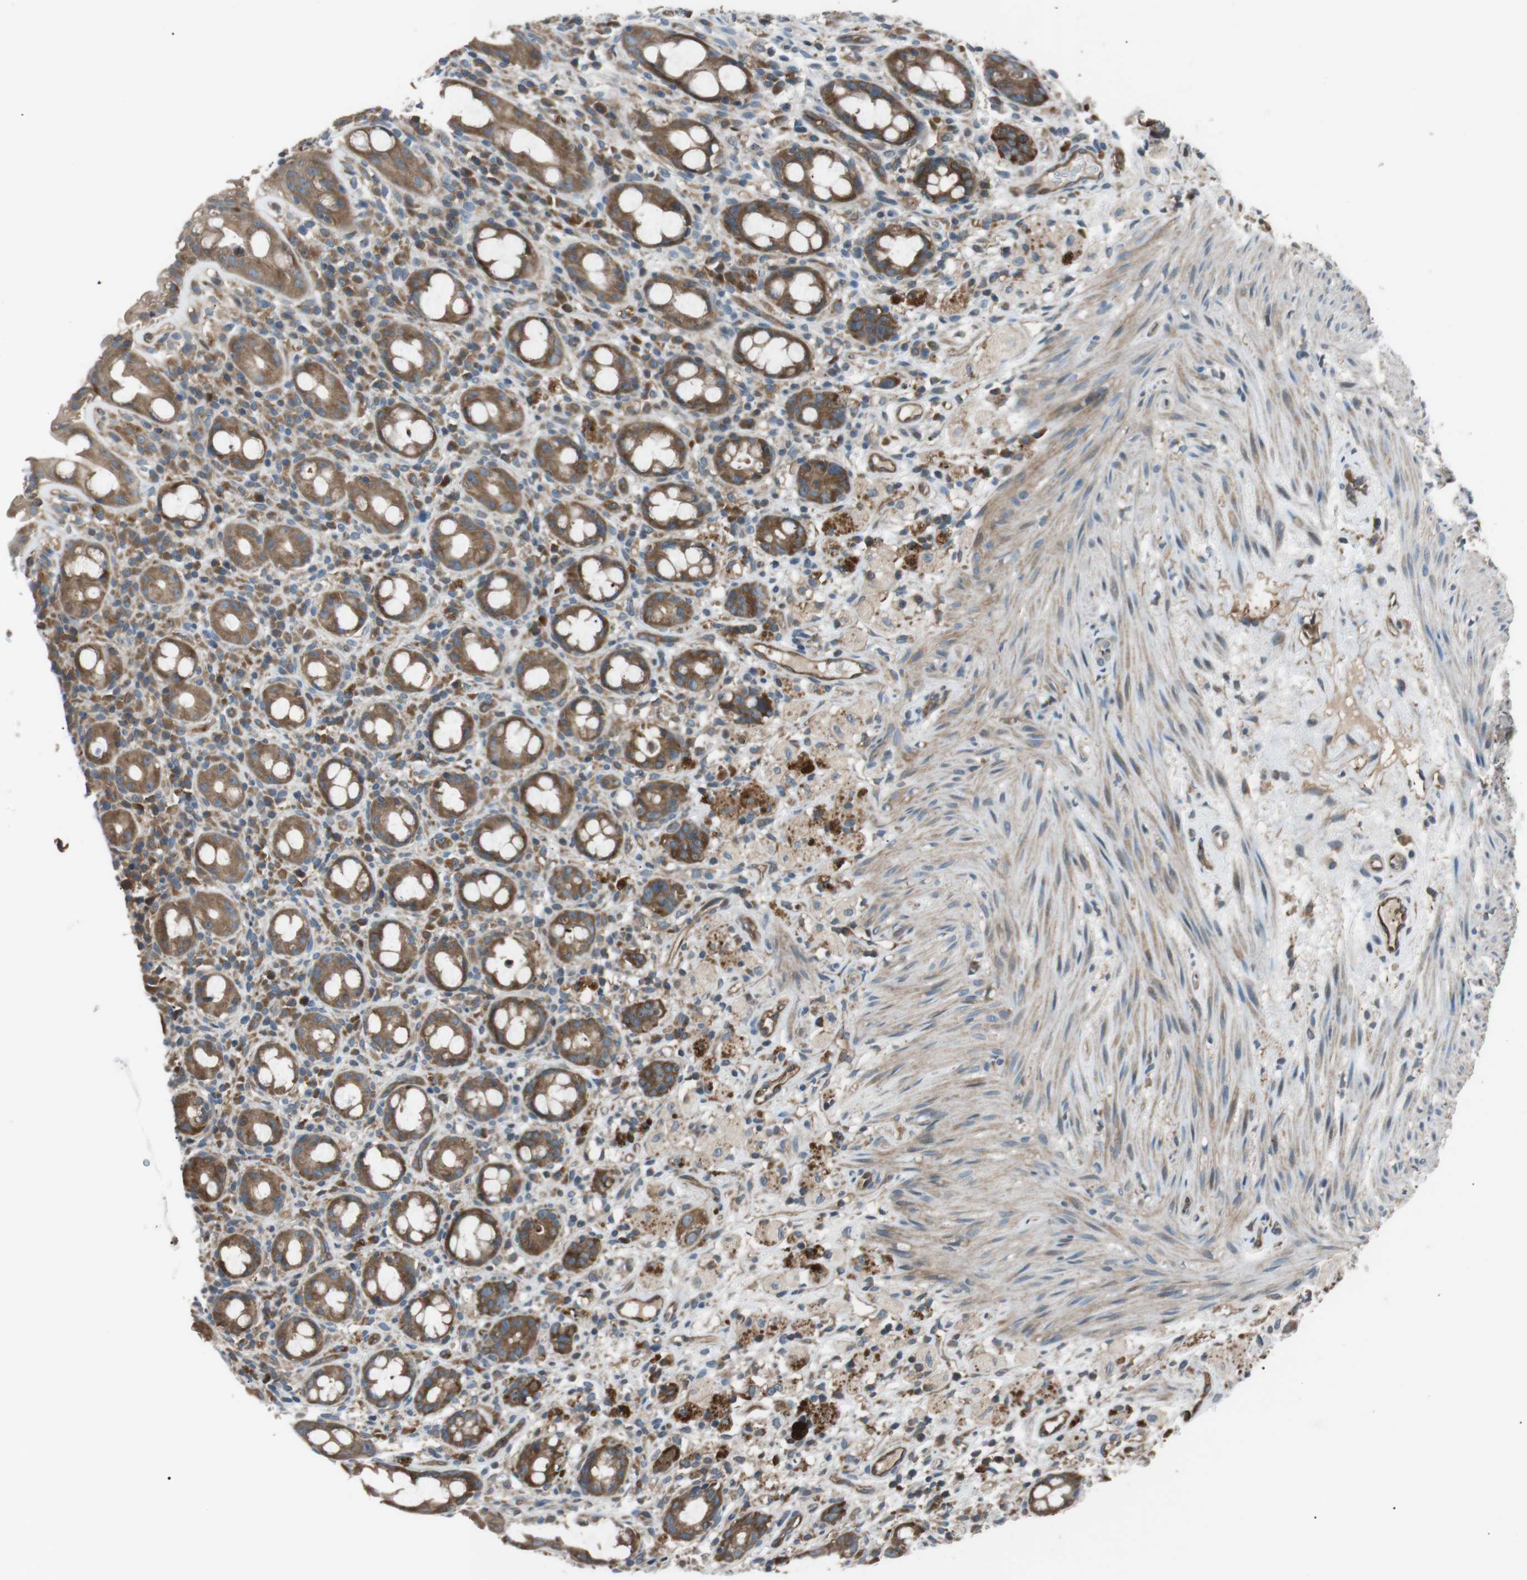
{"staining": {"intensity": "moderate", "quantity": ">75%", "location": "cytoplasmic/membranous"}, "tissue": "rectum", "cell_type": "Glandular cells", "image_type": "normal", "snomed": [{"axis": "morphology", "description": "Normal tissue, NOS"}, {"axis": "topography", "description": "Rectum"}], "caption": "Glandular cells exhibit moderate cytoplasmic/membranous staining in about >75% of cells in normal rectum. (DAB (3,3'-diaminobenzidine) IHC with brightfield microscopy, high magnification).", "gene": "GPR161", "patient": {"sex": "male", "age": 44}}